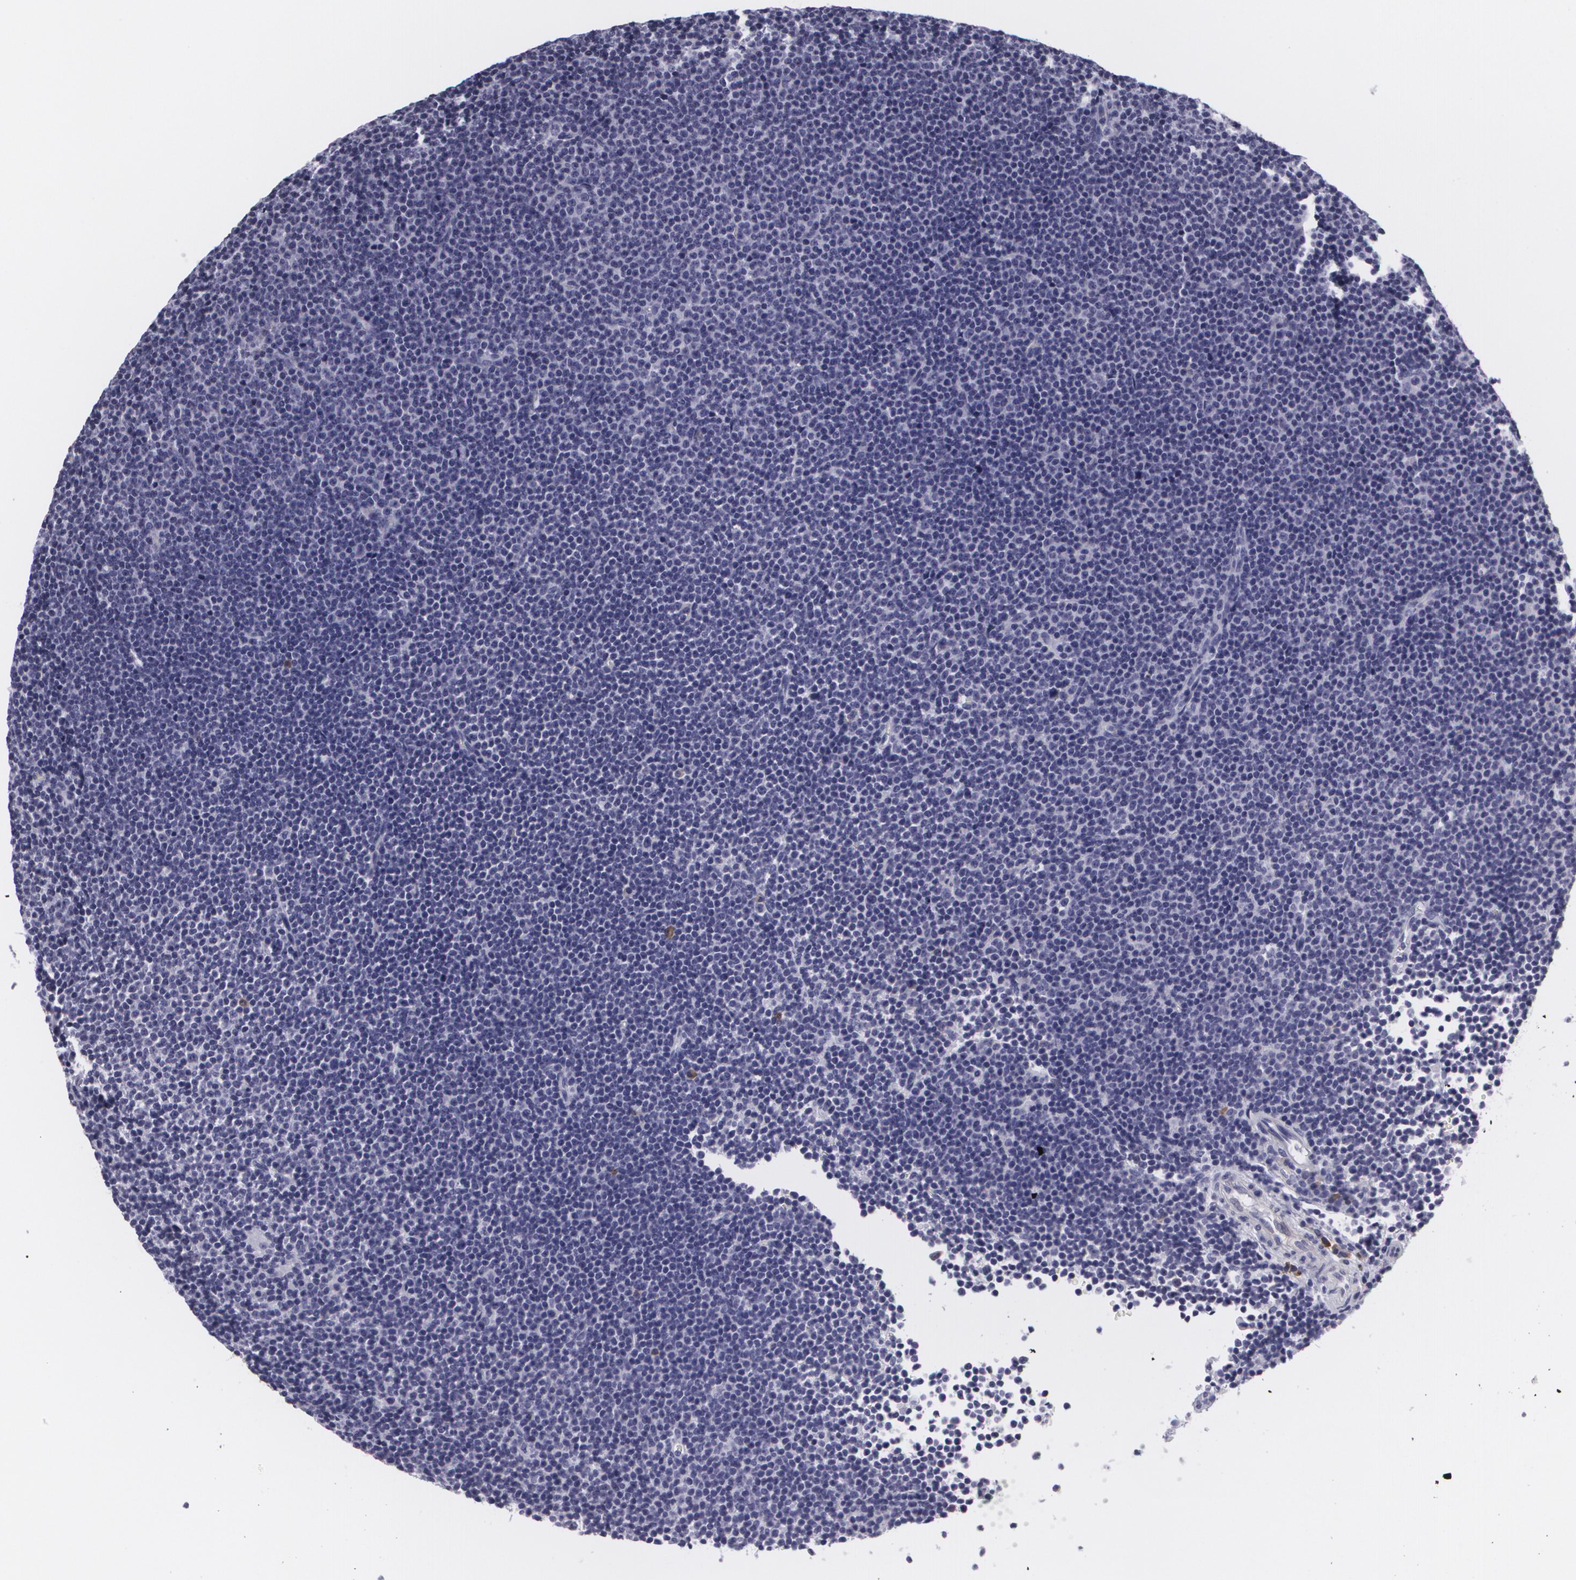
{"staining": {"intensity": "negative", "quantity": "none", "location": "none"}, "tissue": "lymphoma", "cell_type": "Tumor cells", "image_type": "cancer", "snomed": [{"axis": "morphology", "description": "Malignant lymphoma, non-Hodgkin's type, Low grade"}, {"axis": "topography", "description": "Lymph node"}], "caption": "This is a image of immunohistochemistry staining of low-grade malignant lymphoma, non-Hodgkin's type, which shows no staining in tumor cells.", "gene": "MAP2", "patient": {"sex": "female", "age": 69}}